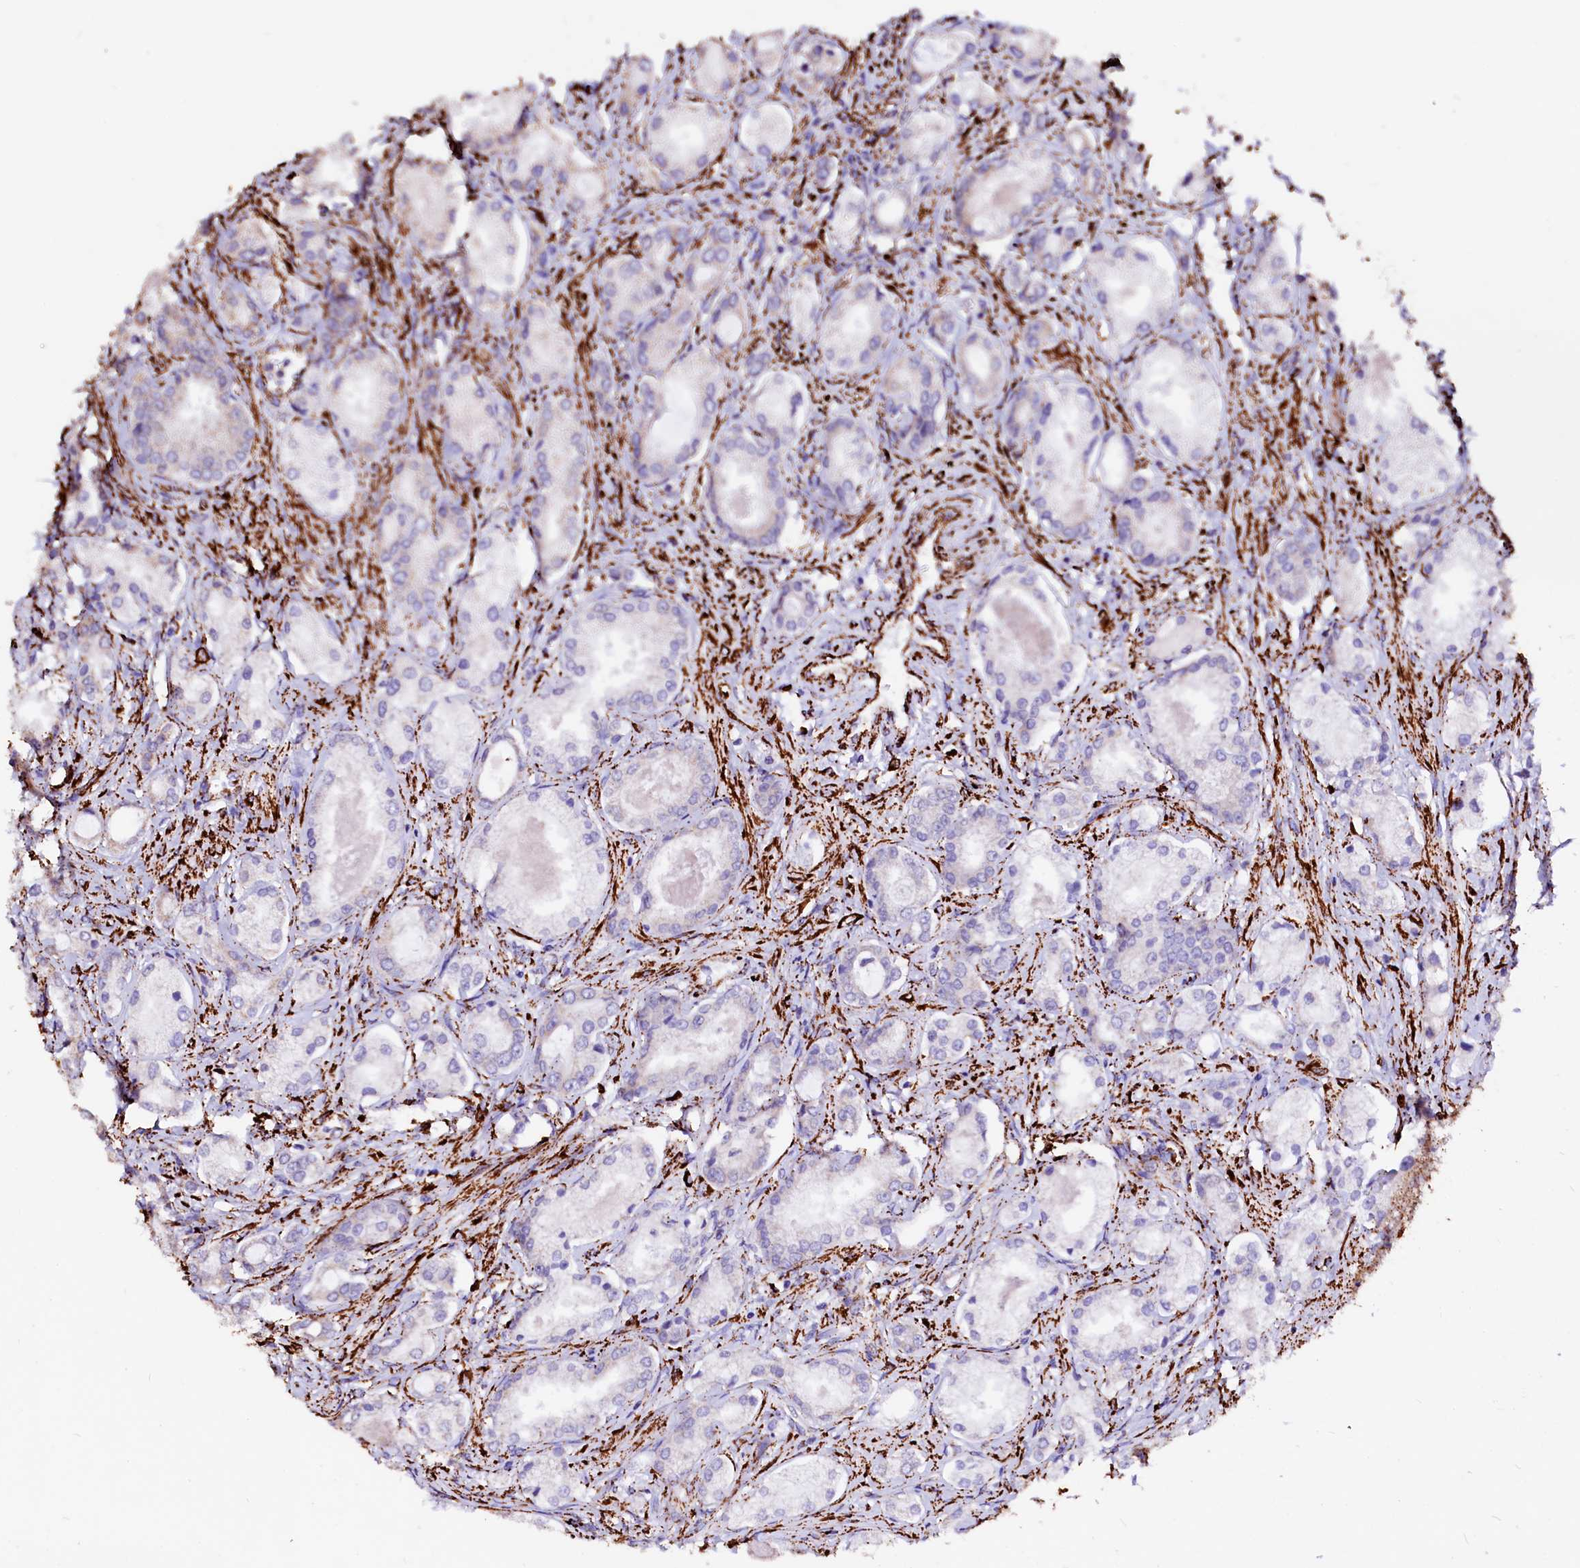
{"staining": {"intensity": "negative", "quantity": "none", "location": "none"}, "tissue": "prostate cancer", "cell_type": "Tumor cells", "image_type": "cancer", "snomed": [{"axis": "morphology", "description": "Adenocarcinoma, Low grade"}, {"axis": "topography", "description": "Prostate"}], "caption": "DAB immunohistochemical staining of prostate cancer (adenocarcinoma (low-grade)) reveals no significant expression in tumor cells. The staining was performed using DAB to visualize the protein expression in brown, while the nuclei were stained in blue with hematoxylin (Magnification: 20x).", "gene": "MAOB", "patient": {"sex": "male", "age": 68}}